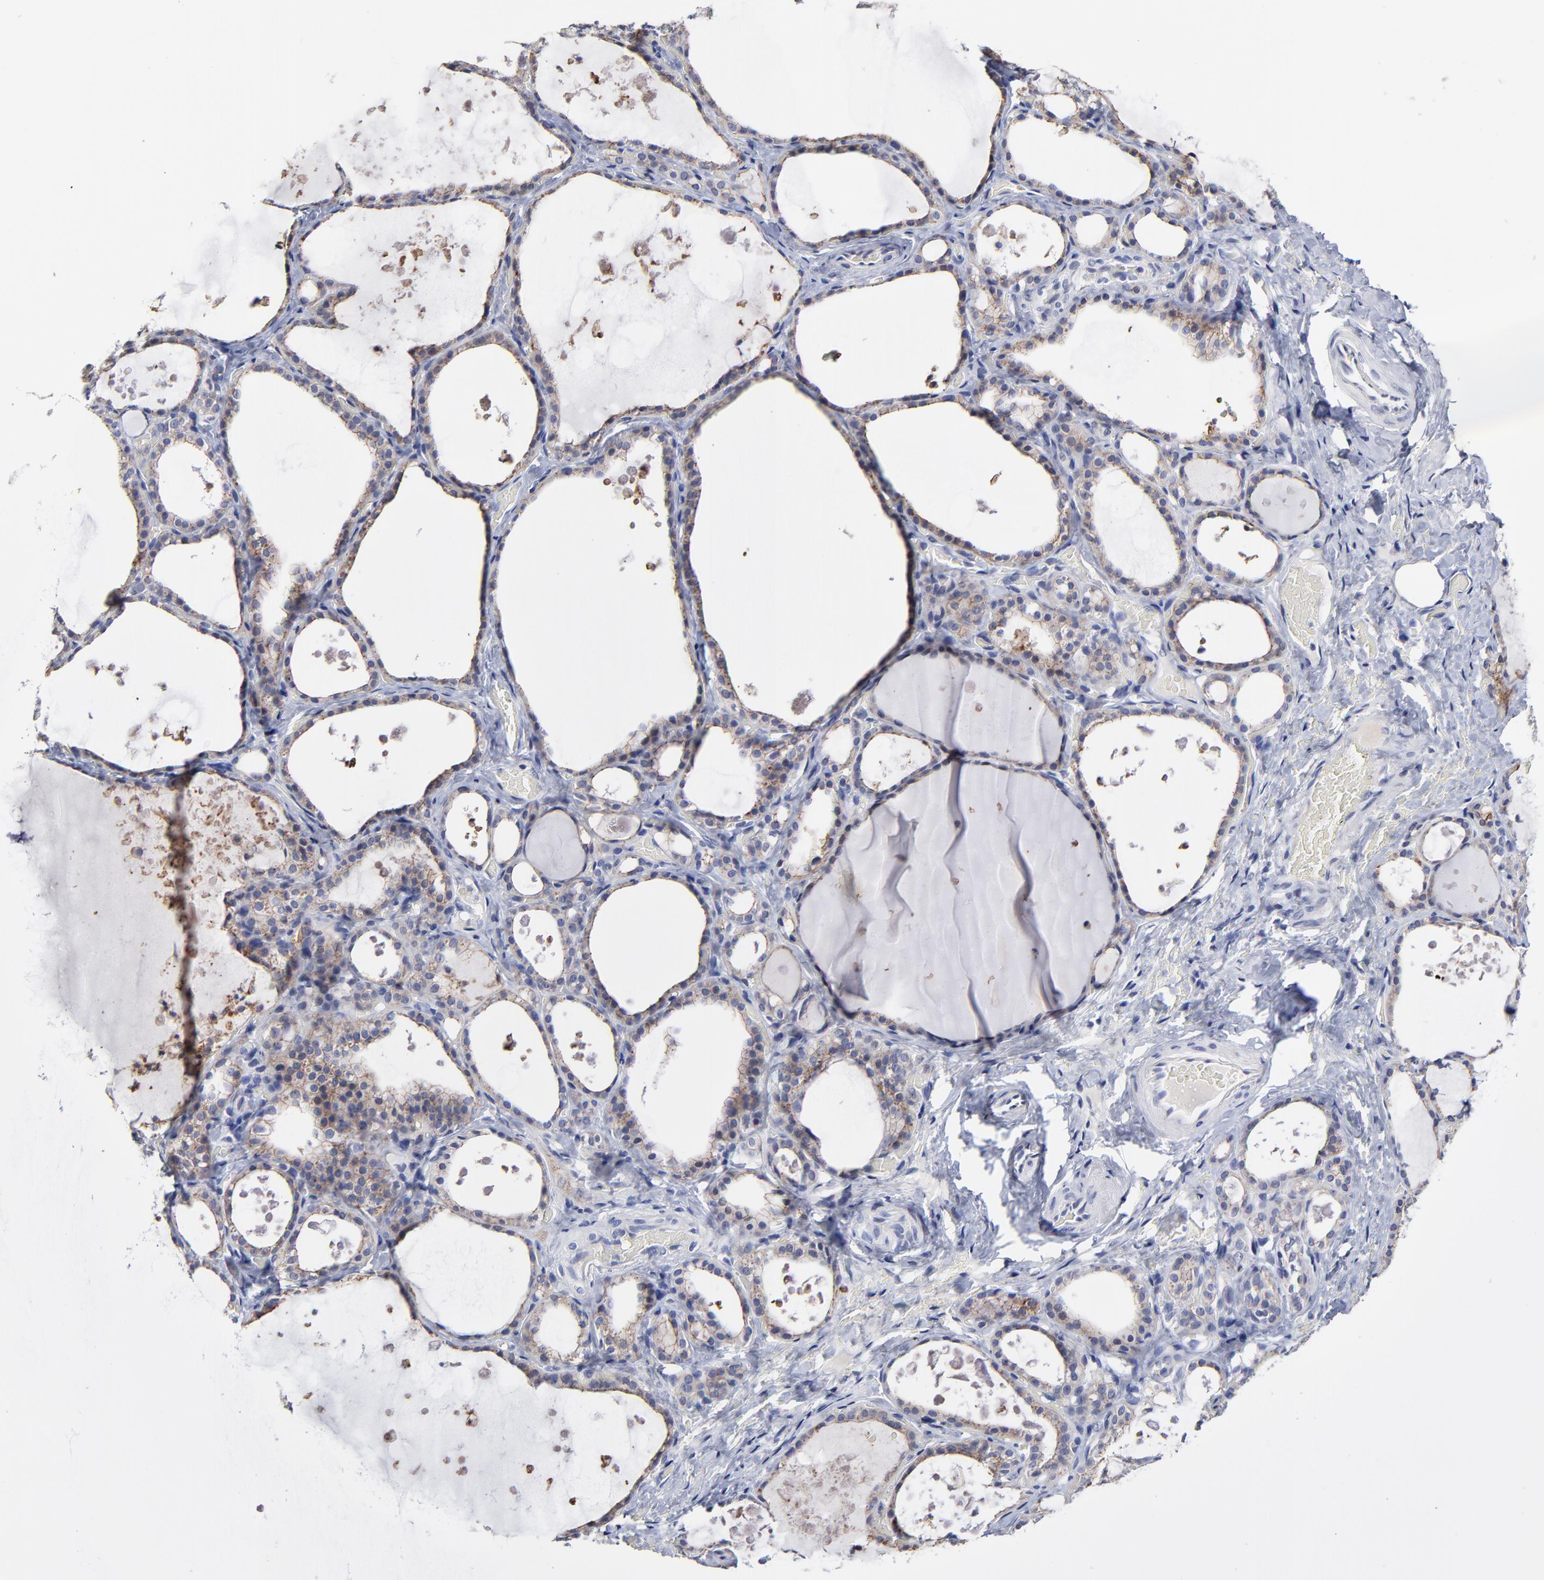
{"staining": {"intensity": "weak", "quantity": "<25%", "location": "cytoplasmic/membranous"}, "tissue": "thyroid gland", "cell_type": "Glandular cells", "image_type": "normal", "snomed": [{"axis": "morphology", "description": "Normal tissue, NOS"}, {"axis": "topography", "description": "Thyroid gland"}], "caption": "Photomicrograph shows no significant protein positivity in glandular cells of normal thyroid gland.", "gene": "CXADR", "patient": {"sex": "male", "age": 61}}